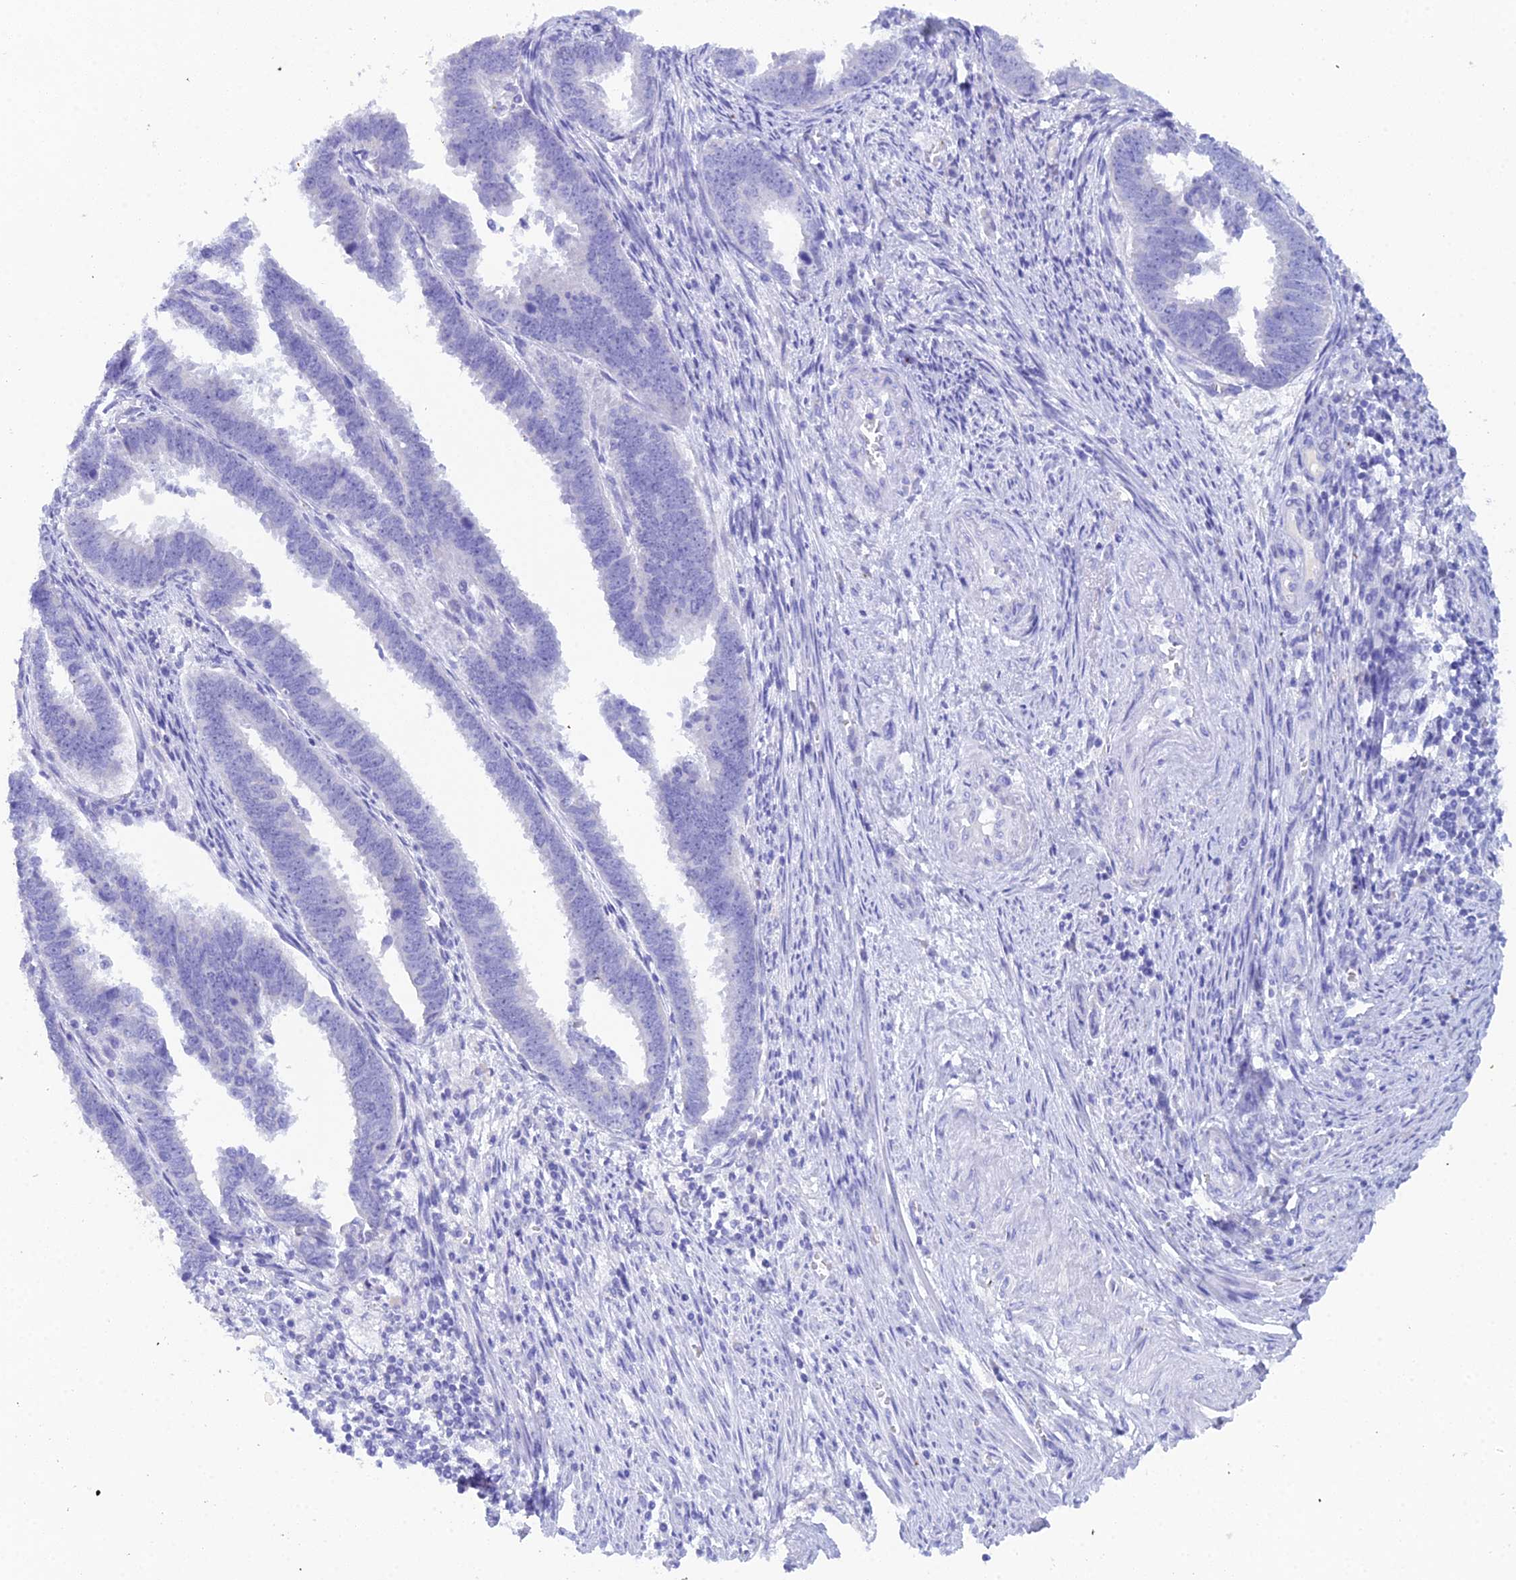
{"staining": {"intensity": "negative", "quantity": "none", "location": "none"}, "tissue": "endometrial cancer", "cell_type": "Tumor cells", "image_type": "cancer", "snomed": [{"axis": "morphology", "description": "Adenocarcinoma, NOS"}, {"axis": "topography", "description": "Endometrium"}], "caption": "Tumor cells are negative for protein expression in human adenocarcinoma (endometrial).", "gene": "REG1A", "patient": {"sex": "female", "age": 75}}